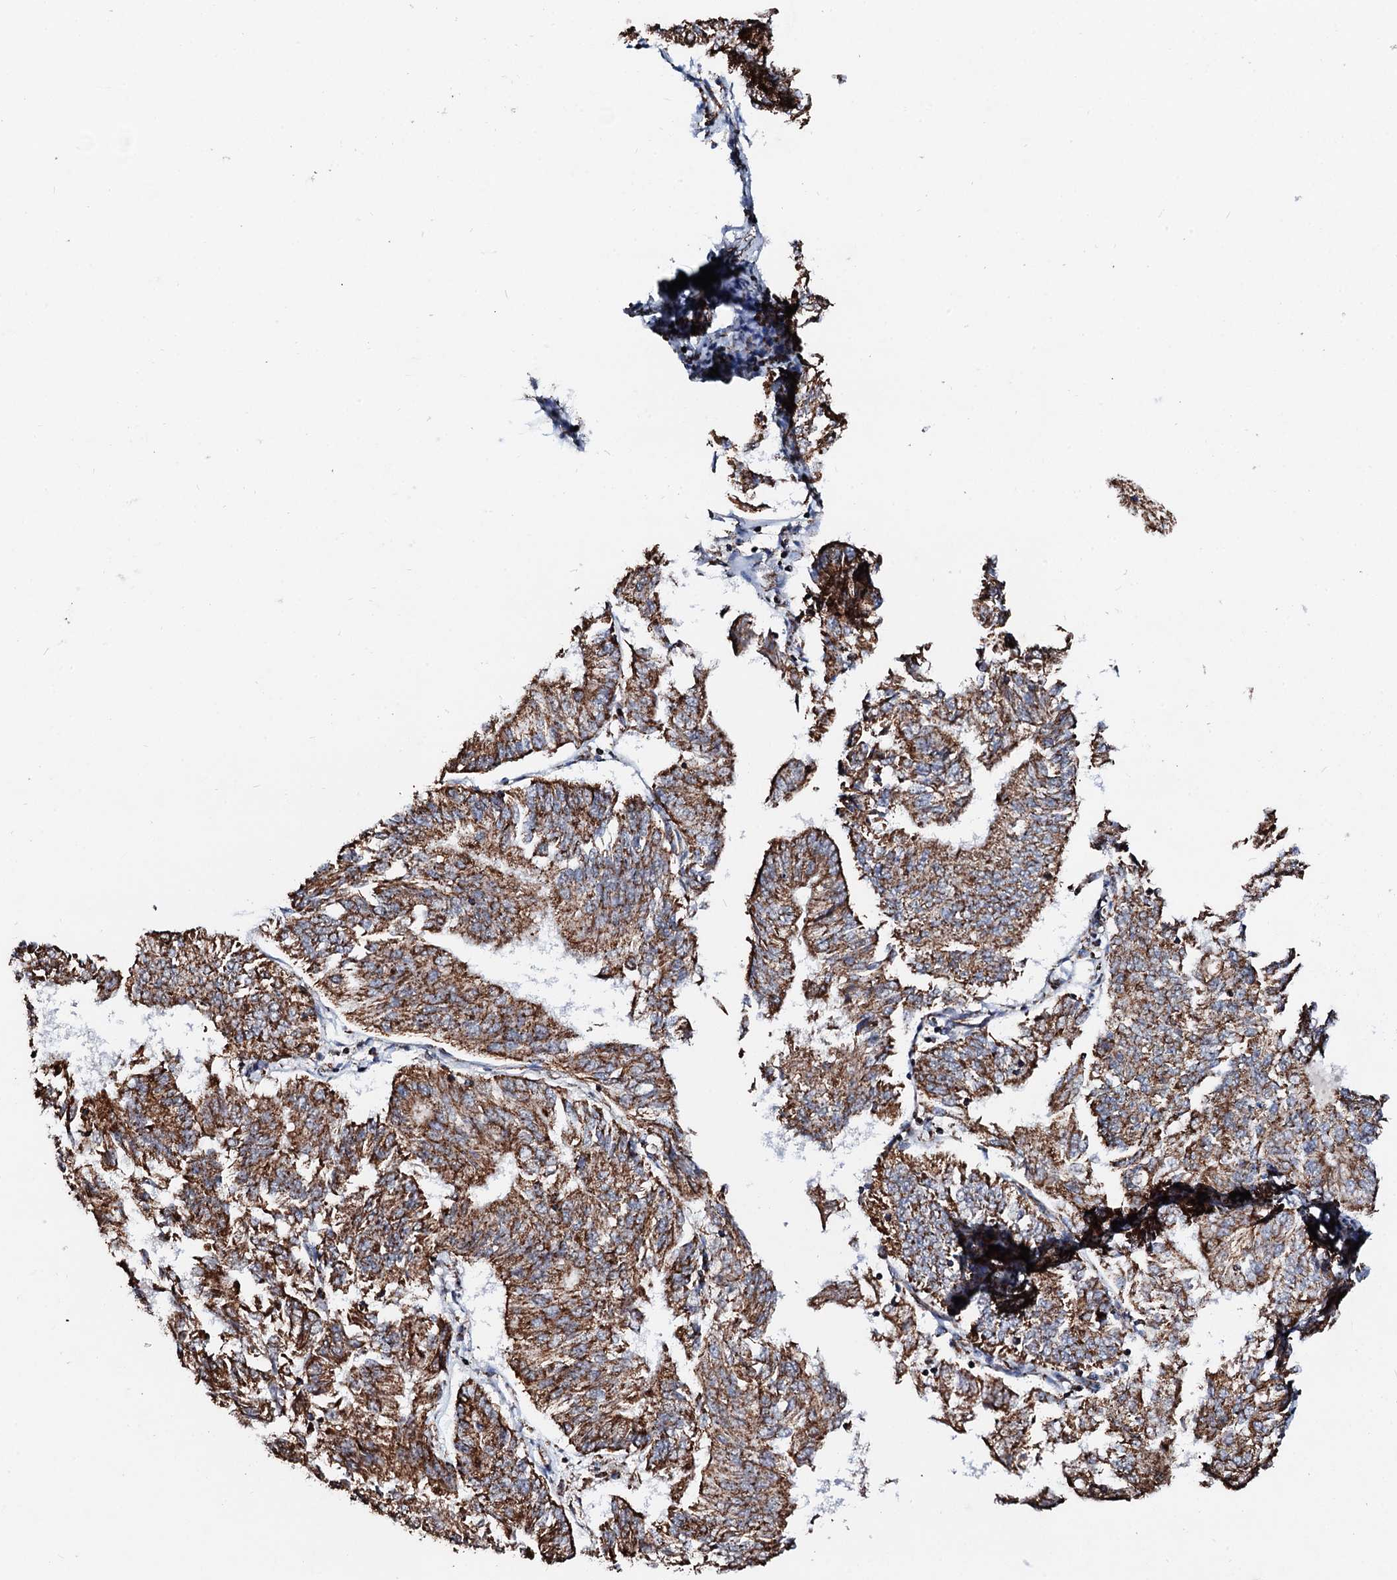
{"staining": {"intensity": "moderate", "quantity": ">75%", "location": "cytoplasmic/membranous"}, "tissue": "endometrial cancer", "cell_type": "Tumor cells", "image_type": "cancer", "snomed": [{"axis": "morphology", "description": "Adenocarcinoma, NOS"}, {"axis": "topography", "description": "Endometrium"}], "caption": "Moderate cytoplasmic/membranous positivity is appreciated in about >75% of tumor cells in adenocarcinoma (endometrial).", "gene": "SECISBP2L", "patient": {"sex": "female", "age": 58}}